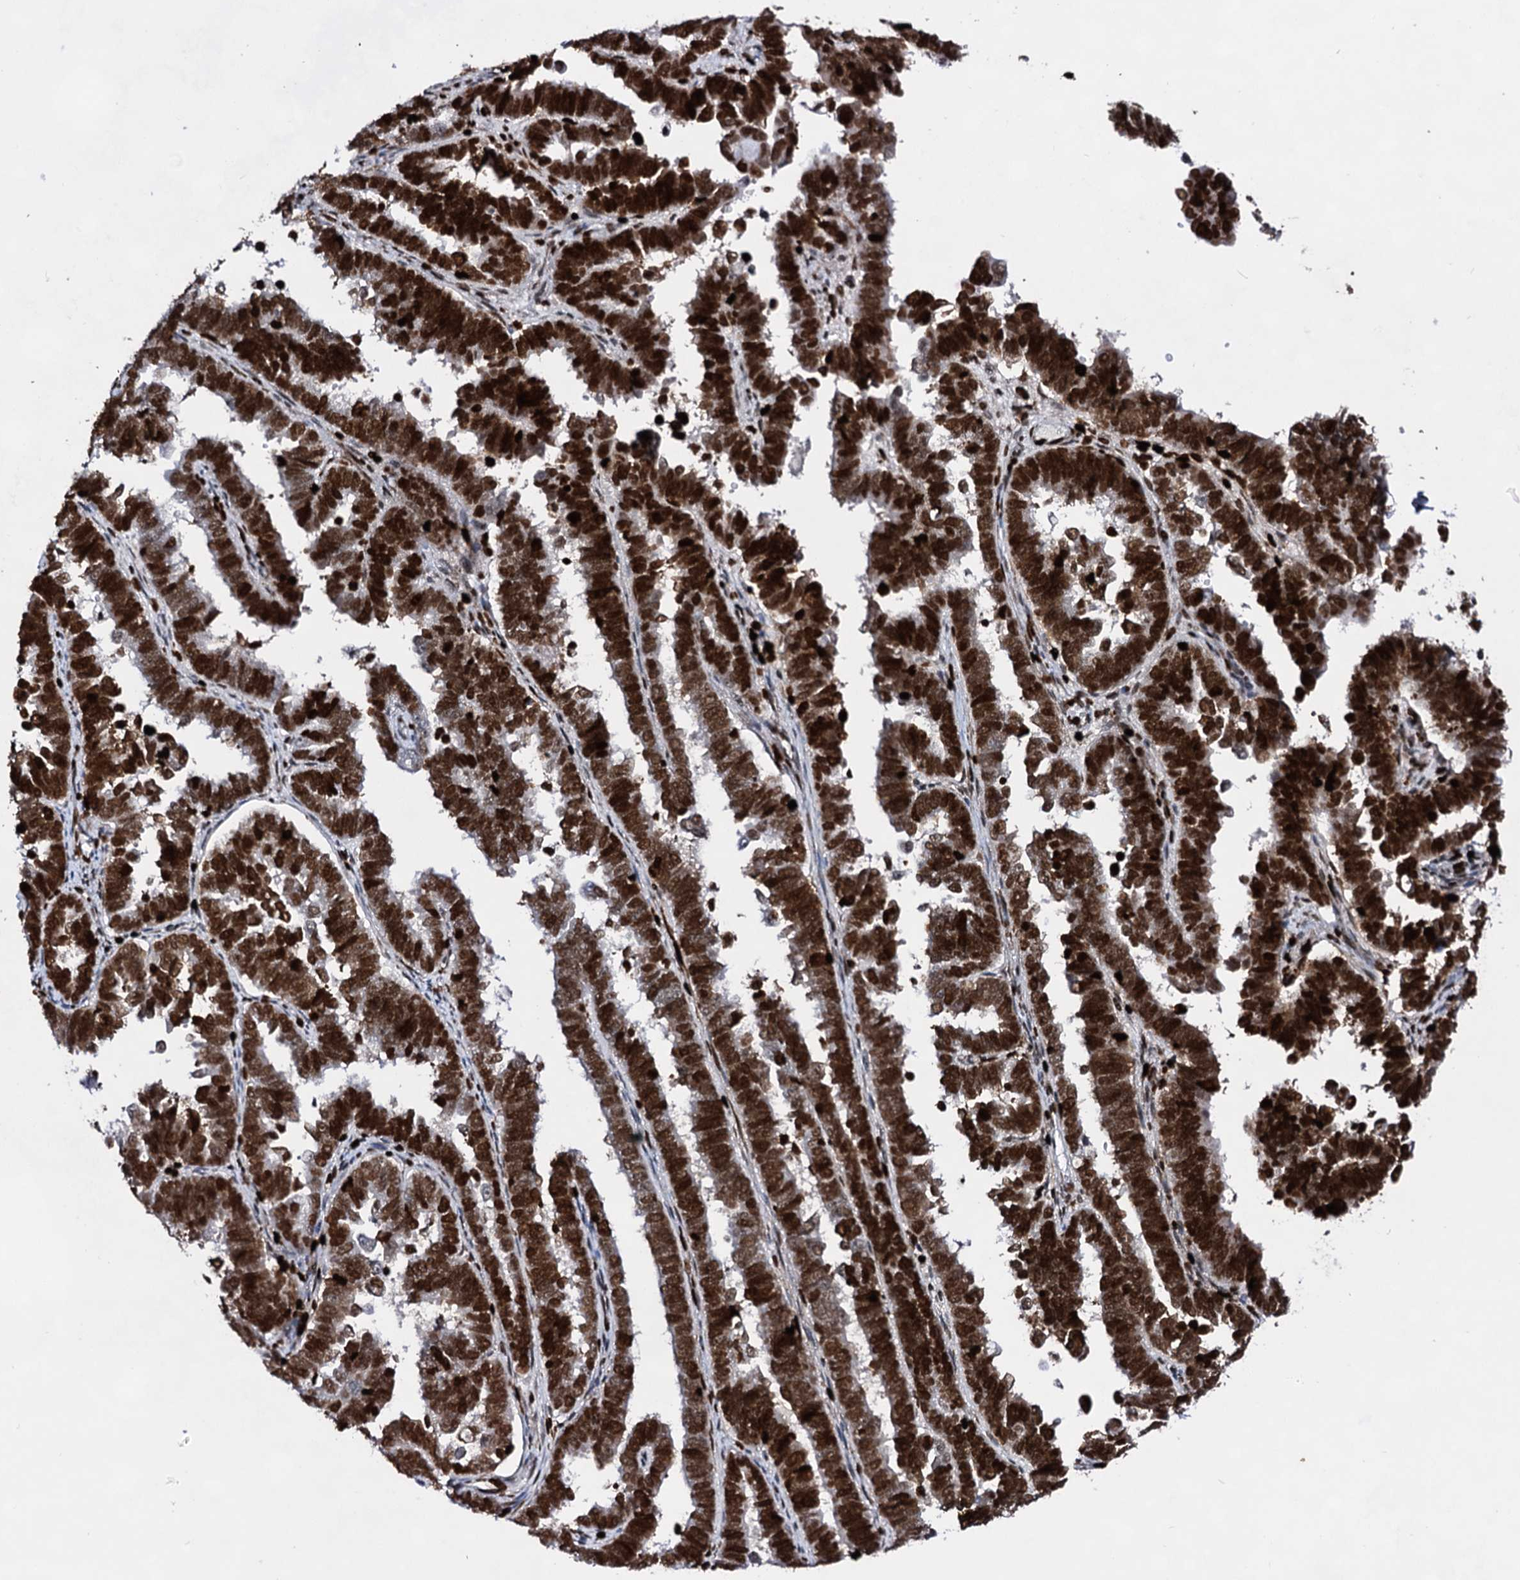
{"staining": {"intensity": "strong", "quantity": ">75%", "location": "nuclear"}, "tissue": "endometrial cancer", "cell_type": "Tumor cells", "image_type": "cancer", "snomed": [{"axis": "morphology", "description": "Adenocarcinoma, NOS"}, {"axis": "topography", "description": "Endometrium"}], "caption": "A high amount of strong nuclear positivity is identified in approximately >75% of tumor cells in endometrial adenocarcinoma tissue.", "gene": "HMGB2", "patient": {"sex": "female", "age": 75}}